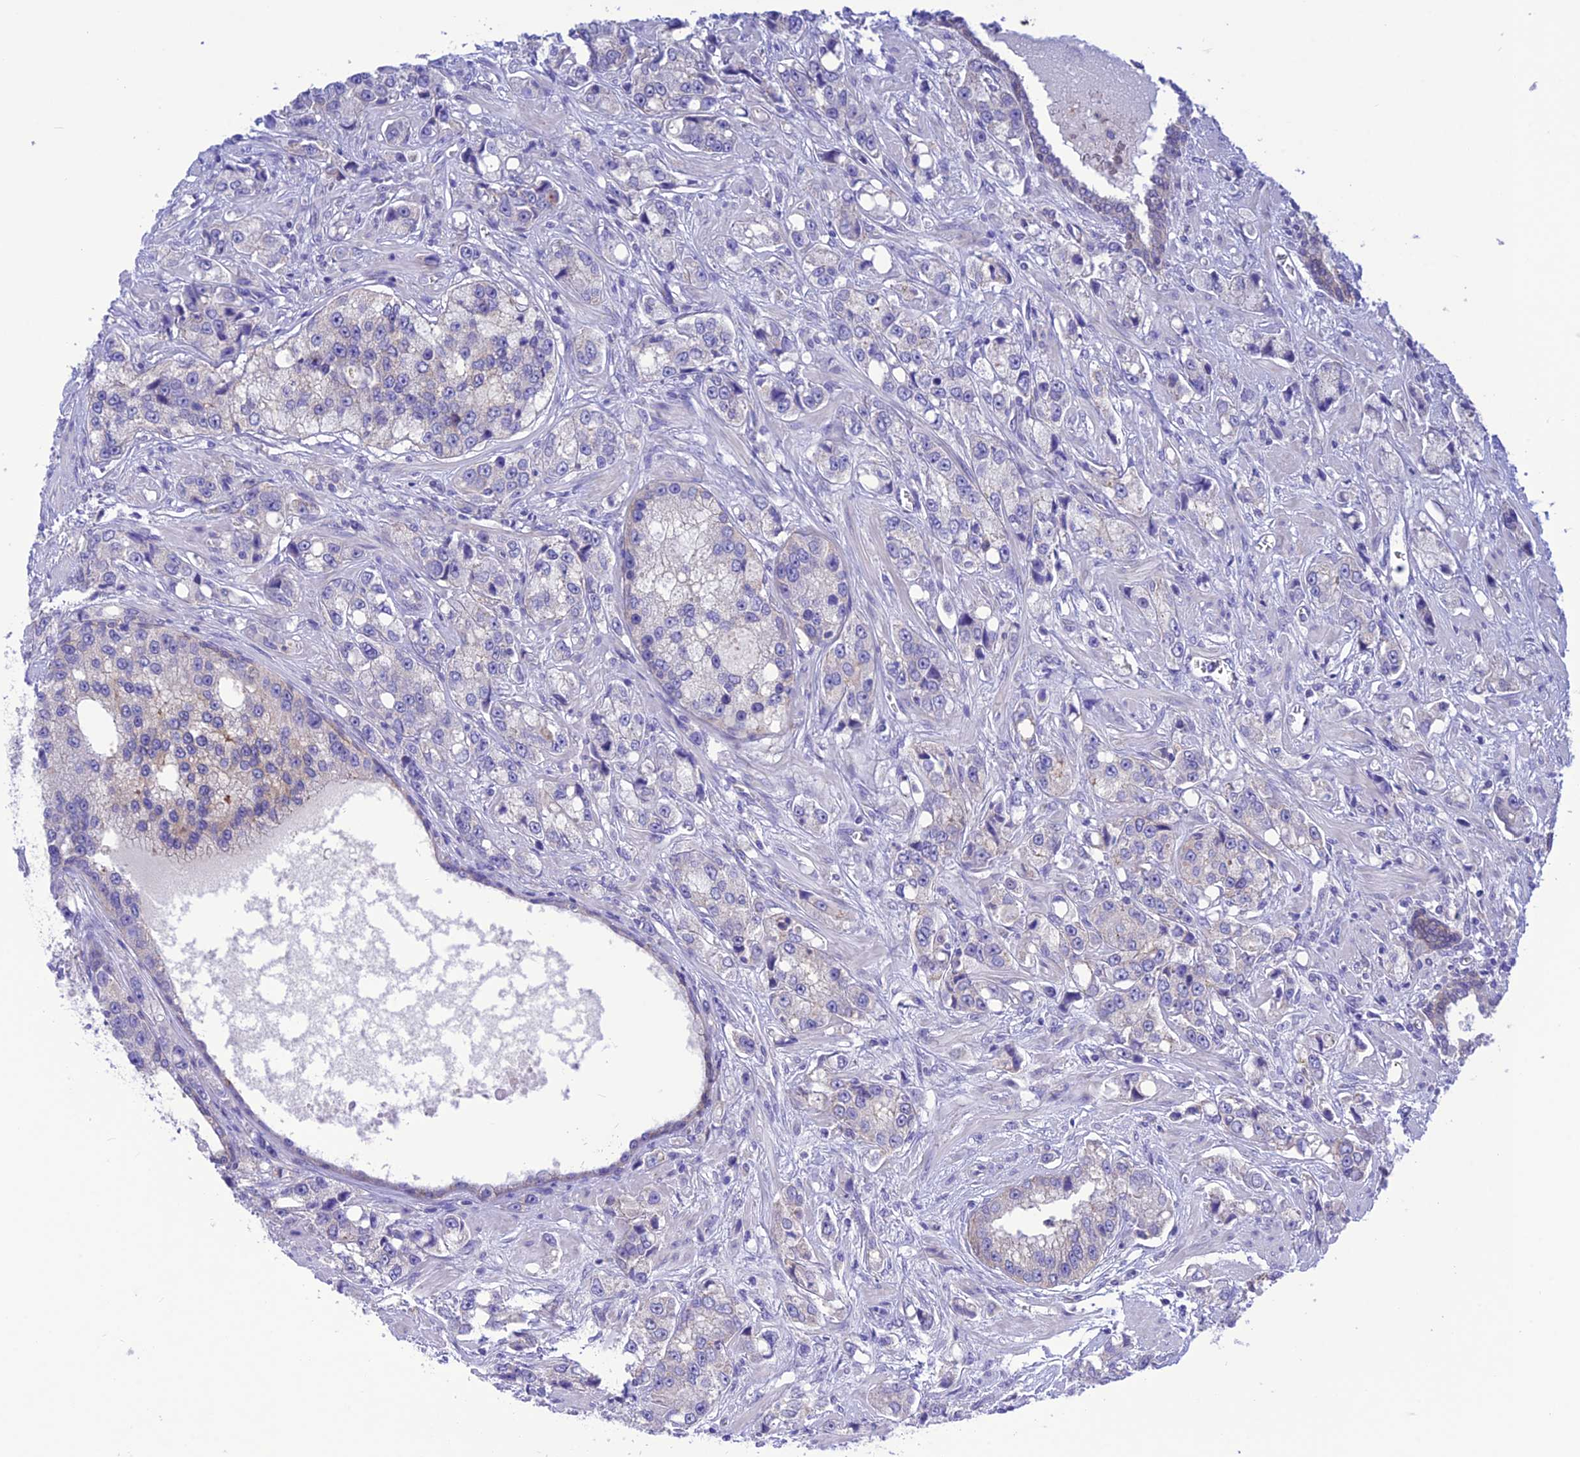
{"staining": {"intensity": "negative", "quantity": "none", "location": "none"}, "tissue": "prostate cancer", "cell_type": "Tumor cells", "image_type": "cancer", "snomed": [{"axis": "morphology", "description": "Adenocarcinoma, High grade"}, {"axis": "topography", "description": "Prostate"}], "caption": "Tumor cells show no significant protein positivity in prostate high-grade adenocarcinoma.", "gene": "CHSY3", "patient": {"sex": "male", "age": 74}}